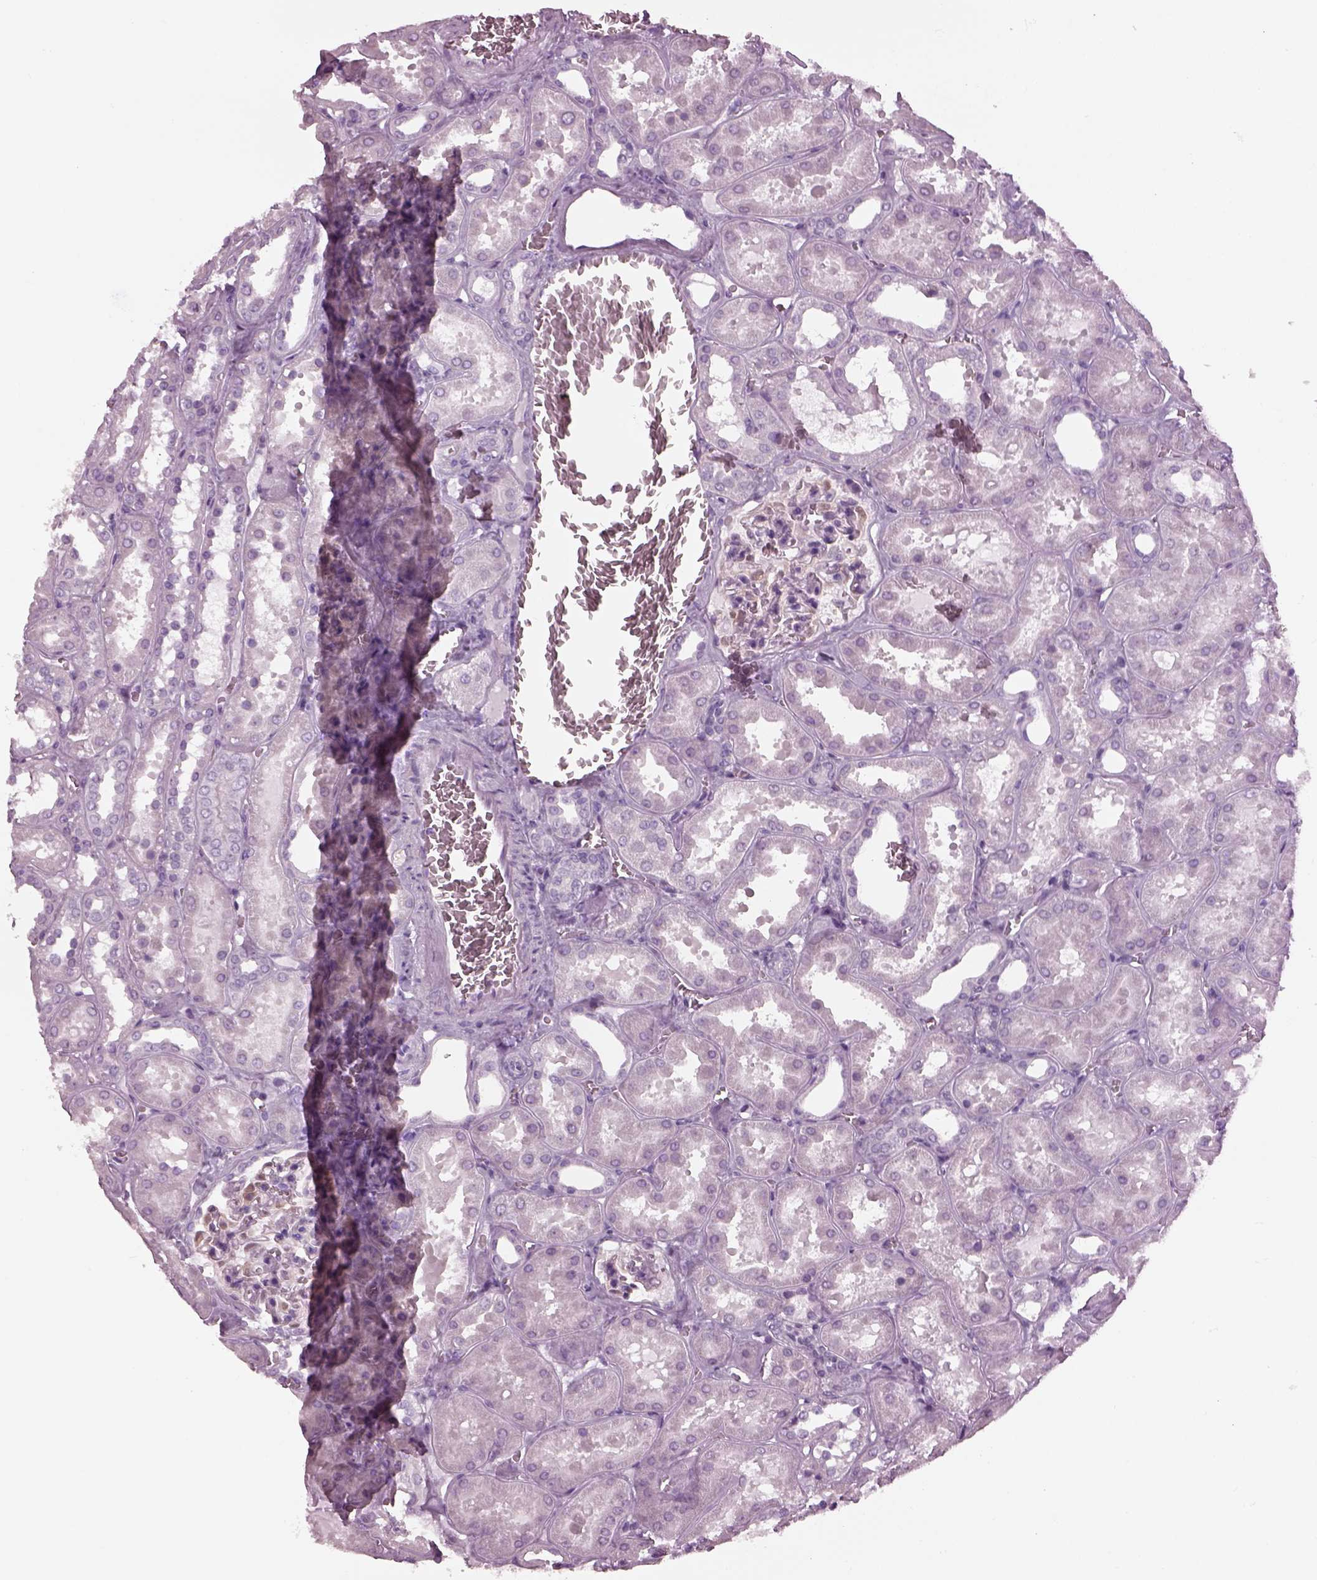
{"staining": {"intensity": "weak", "quantity": "<25%", "location": "cytoplasmic/membranous"}, "tissue": "kidney", "cell_type": "Cells in glomeruli", "image_type": "normal", "snomed": [{"axis": "morphology", "description": "Normal tissue, NOS"}, {"axis": "topography", "description": "Kidney"}], "caption": "Cells in glomeruli show no significant staining in benign kidney.", "gene": "TPPP2", "patient": {"sex": "female", "age": 41}}